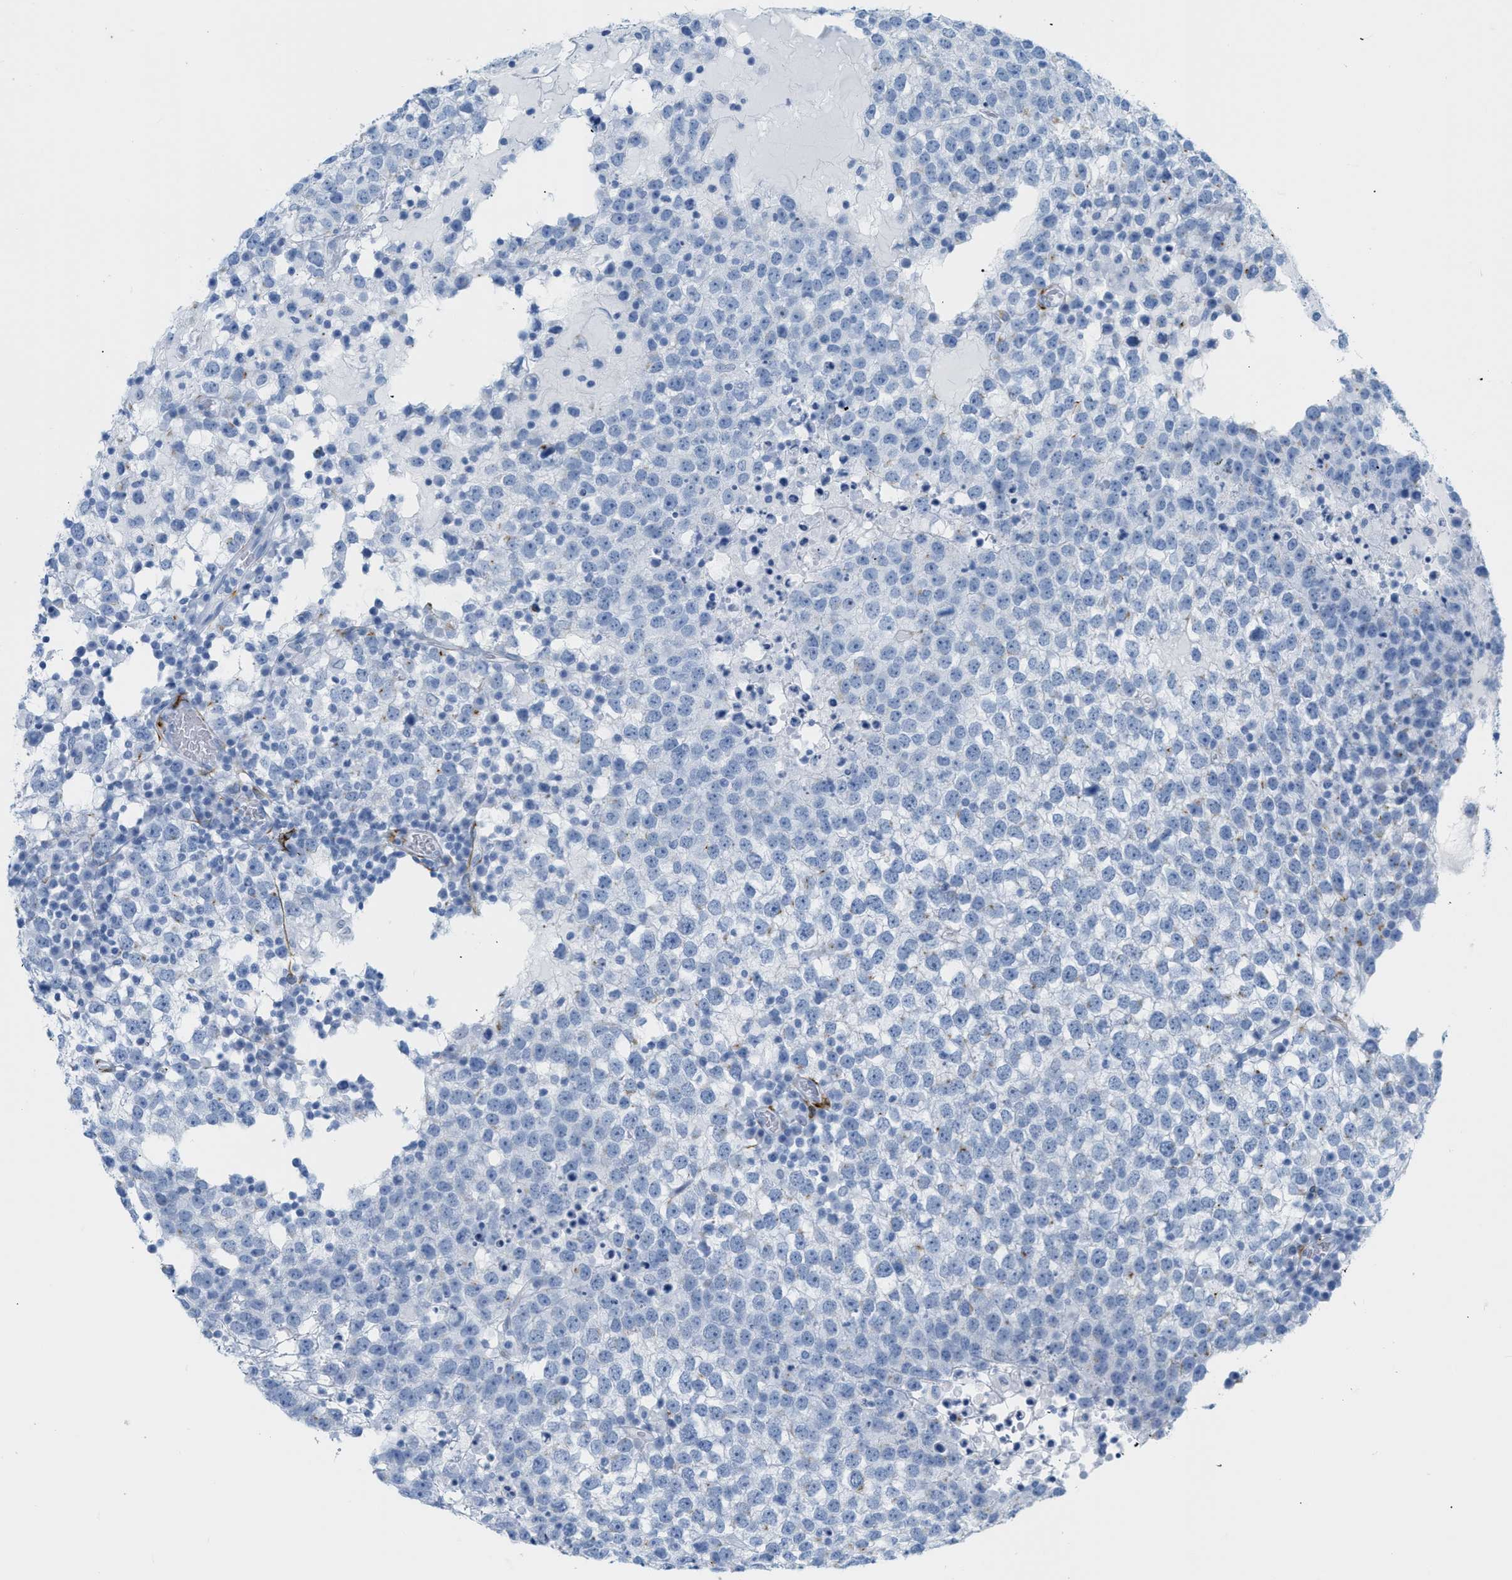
{"staining": {"intensity": "negative", "quantity": "none", "location": "none"}, "tissue": "testis cancer", "cell_type": "Tumor cells", "image_type": "cancer", "snomed": [{"axis": "morphology", "description": "Seminoma, NOS"}, {"axis": "topography", "description": "Testis"}], "caption": "Testis cancer was stained to show a protein in brown. There is no significant positivity in tumor cells.", "gene": "DES", "patient": {"sex": "male", "age": 65}}